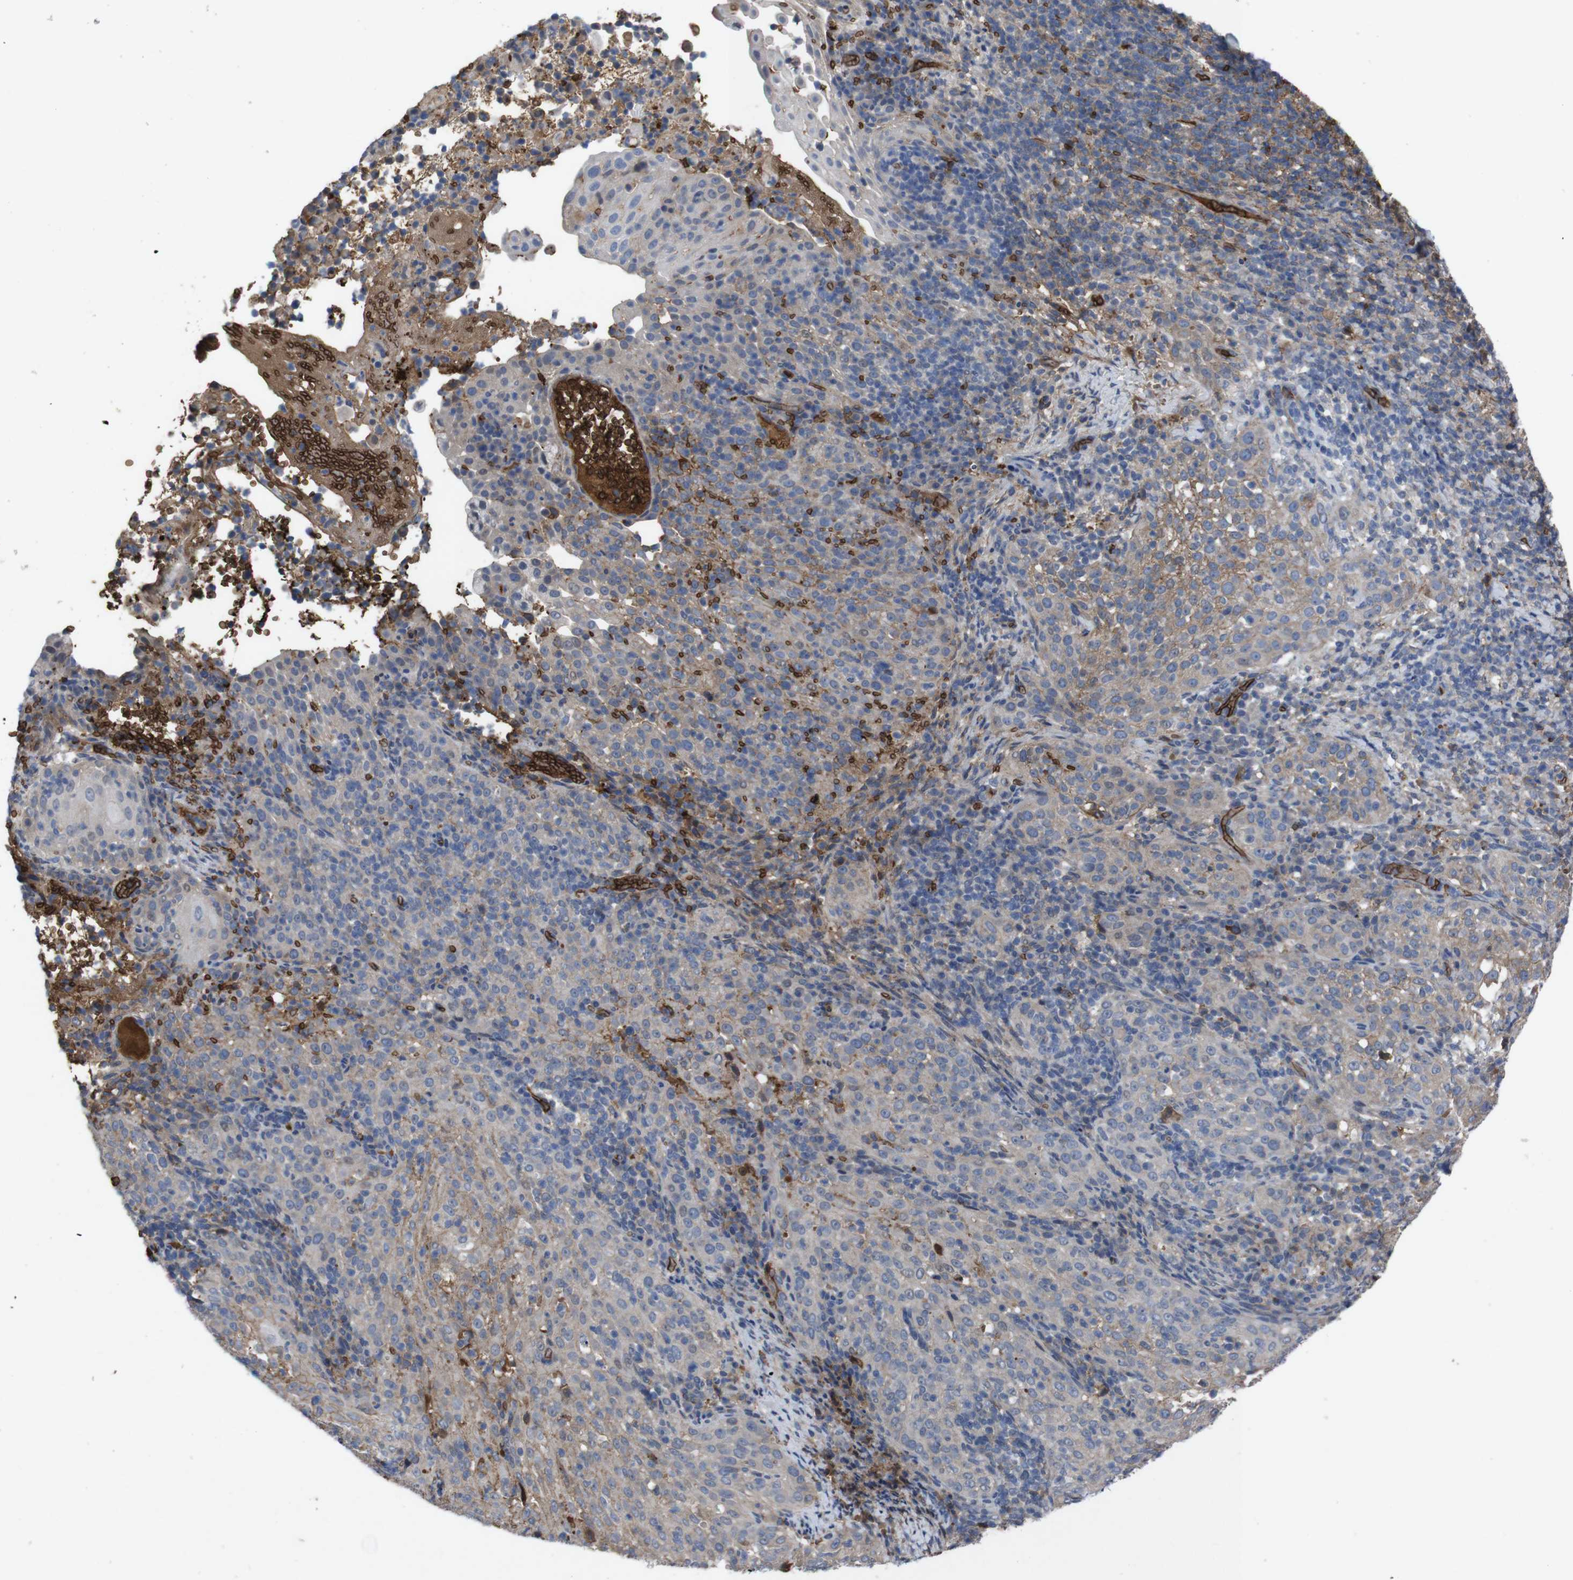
{"staining": {"intensity": "weak", "quantity": "25%-75%", "location": "cytoplasmic/membranous"}, "tissue": "cervical cancer", "cell_type": "Tumor cells", "image_type": "cancer", "snomed": [{"axis": "morphology", "description": "Squamous cell carcinoma, NOS"}, {"axis": "topography", "description": "Cervix"}], "caption": "Immunohistochemistry (IHC) (DAB (3,3'-diaminobenzidine)) staining of human squamous cell carcinoma (cervical) demonstrates weak cytoplasmic/membranous protein staining in approximately 25%-75% of tumor cells.", "gene": "SPTB", "patient": {"sex": "female", "age": 51}}